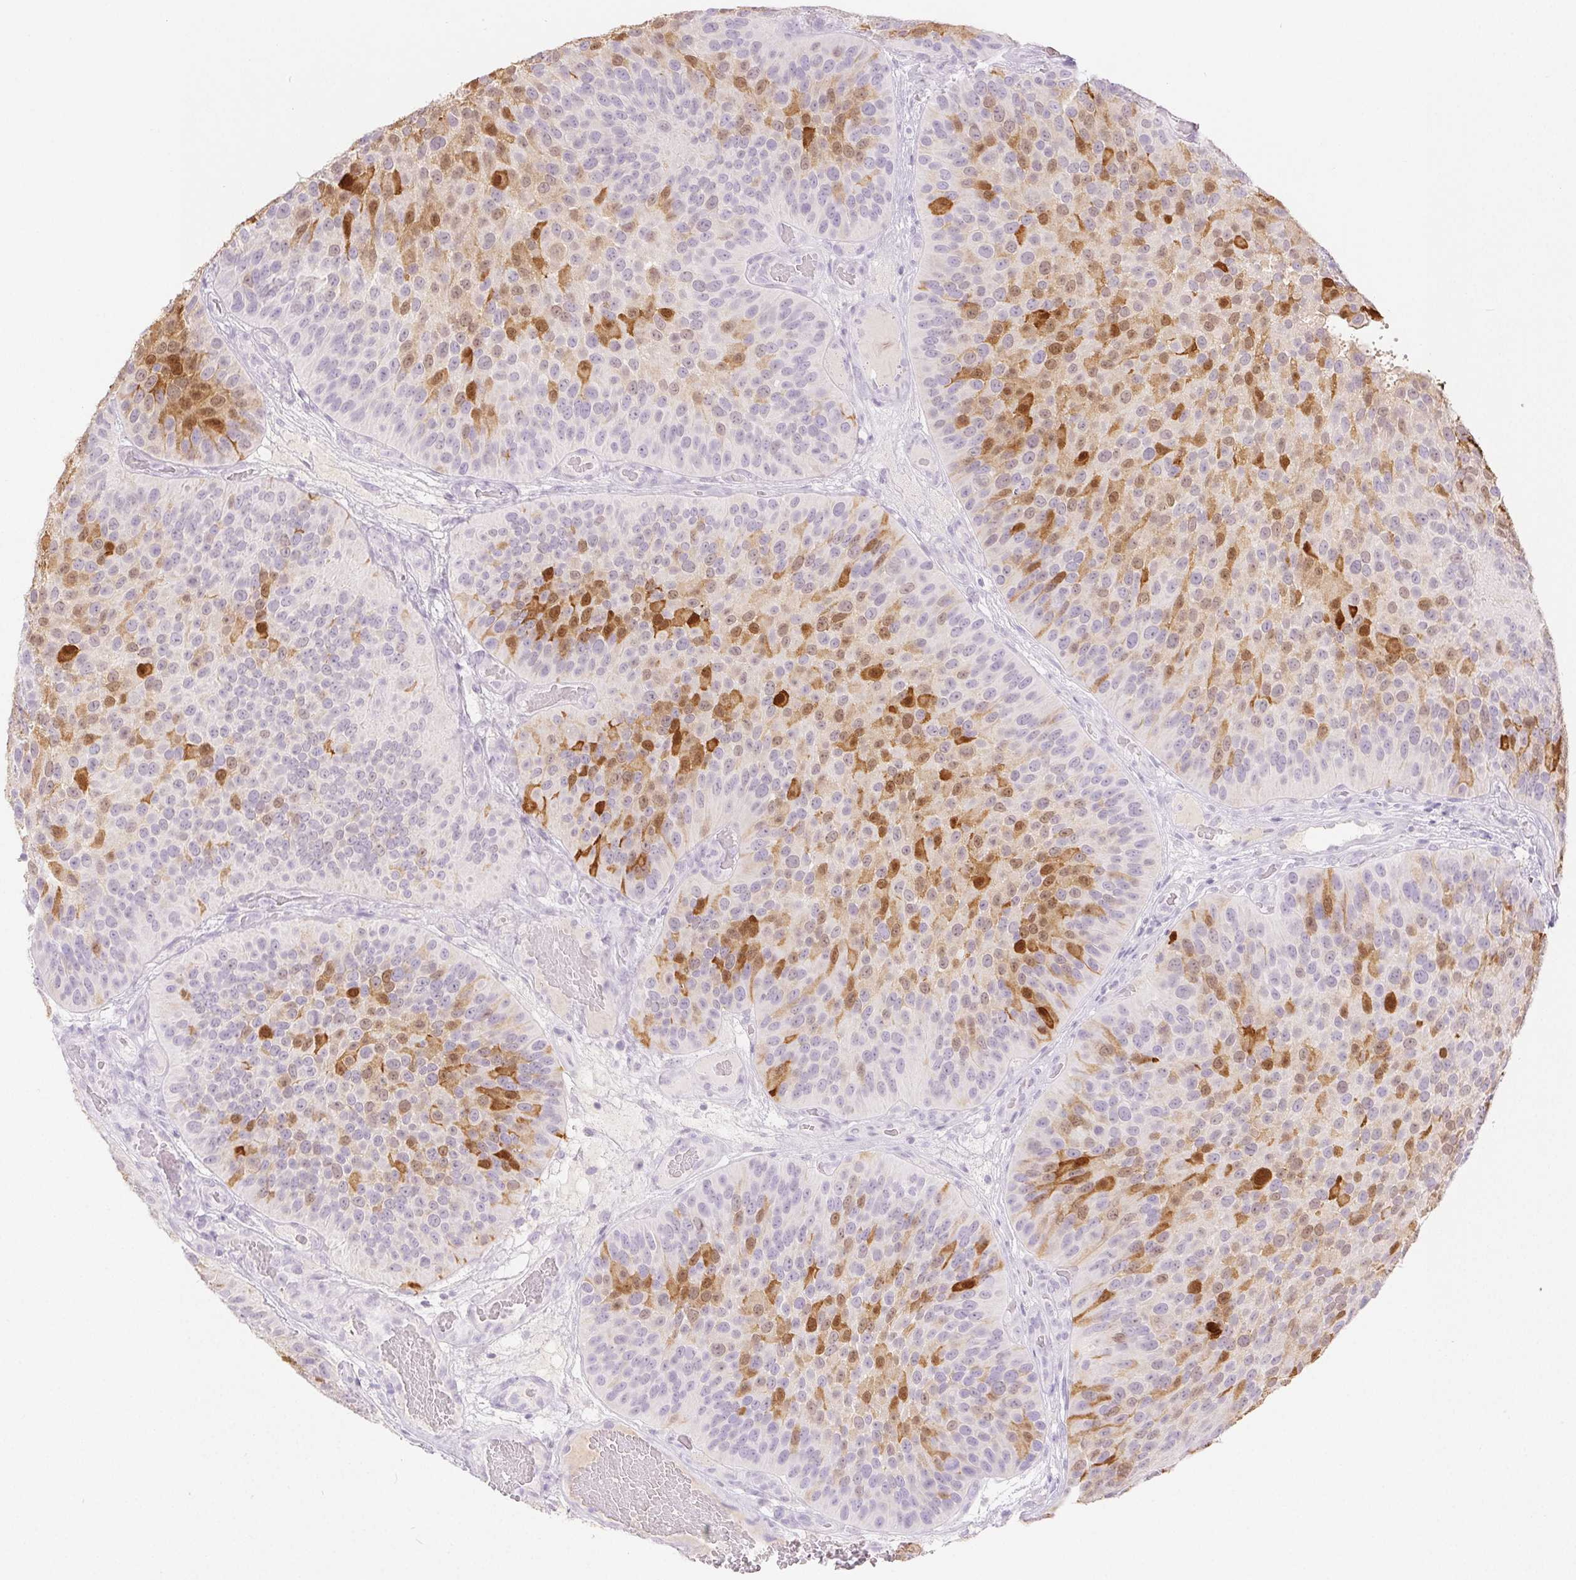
{"staining": {"intensity": "moderate", "quantity": "25%-75%", "location": "cytoplasmic/membranous,nuclear"}, "tissue": "urothelial cancer", "cell_type": "Tumor cells", "image_type": "cancer", "snomed": [{"axis": "morphology", "description": "Urothelial carcinoma, Low grade"}, {"axis": "topography", "description": "Urinary bladder"}], "caption": "Urothelial carcinoma (low-grade) stained with a brown dye reveals moderate cytoplasmic/membranous and nuclear positive expression in approximately 25%-75% of tumor cells.", "gene": "SPRR3", "patient": {"sex": "male", "age": 76}}